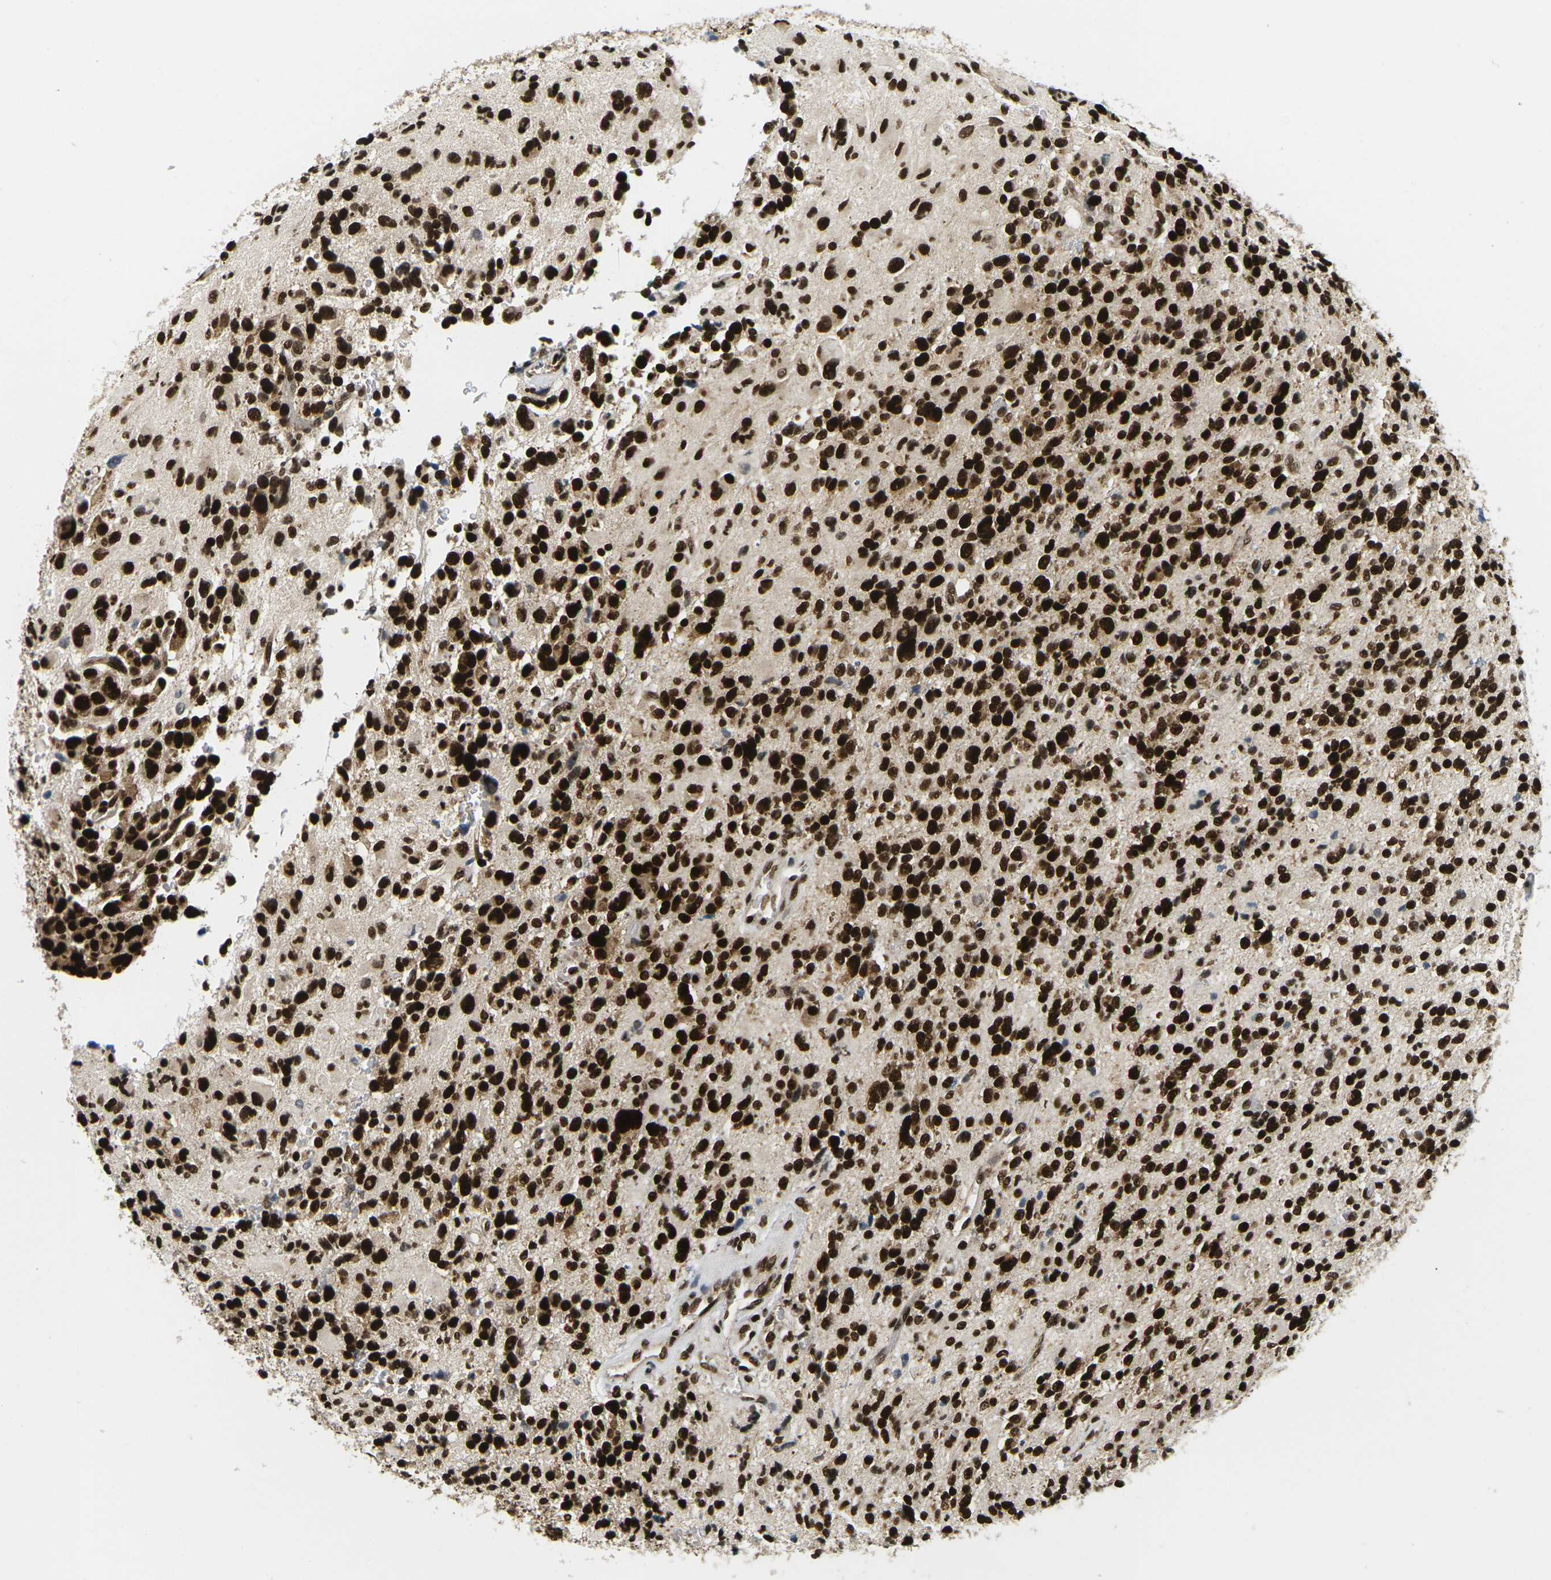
{"staining": {"intensity": "strong", "quantity": ">75%", "location": "nuclear"}, "tissue": "glioma", "cell_type": "Tumor cells", "image_type": "cancer", "snomed": [{"axis": "morphology", "description": "Glioma, malignant, High grade"}, {"axis": "topography", "description": "Brain"}], "caption": "Malignant high-grade glioma stained with DAB immunohistochemistry demonstrates high levels of strong nuclear expression in about >75% of tumor cells.", "gene": "CELF1", "patient": {"sex": "male", "age": 48}}